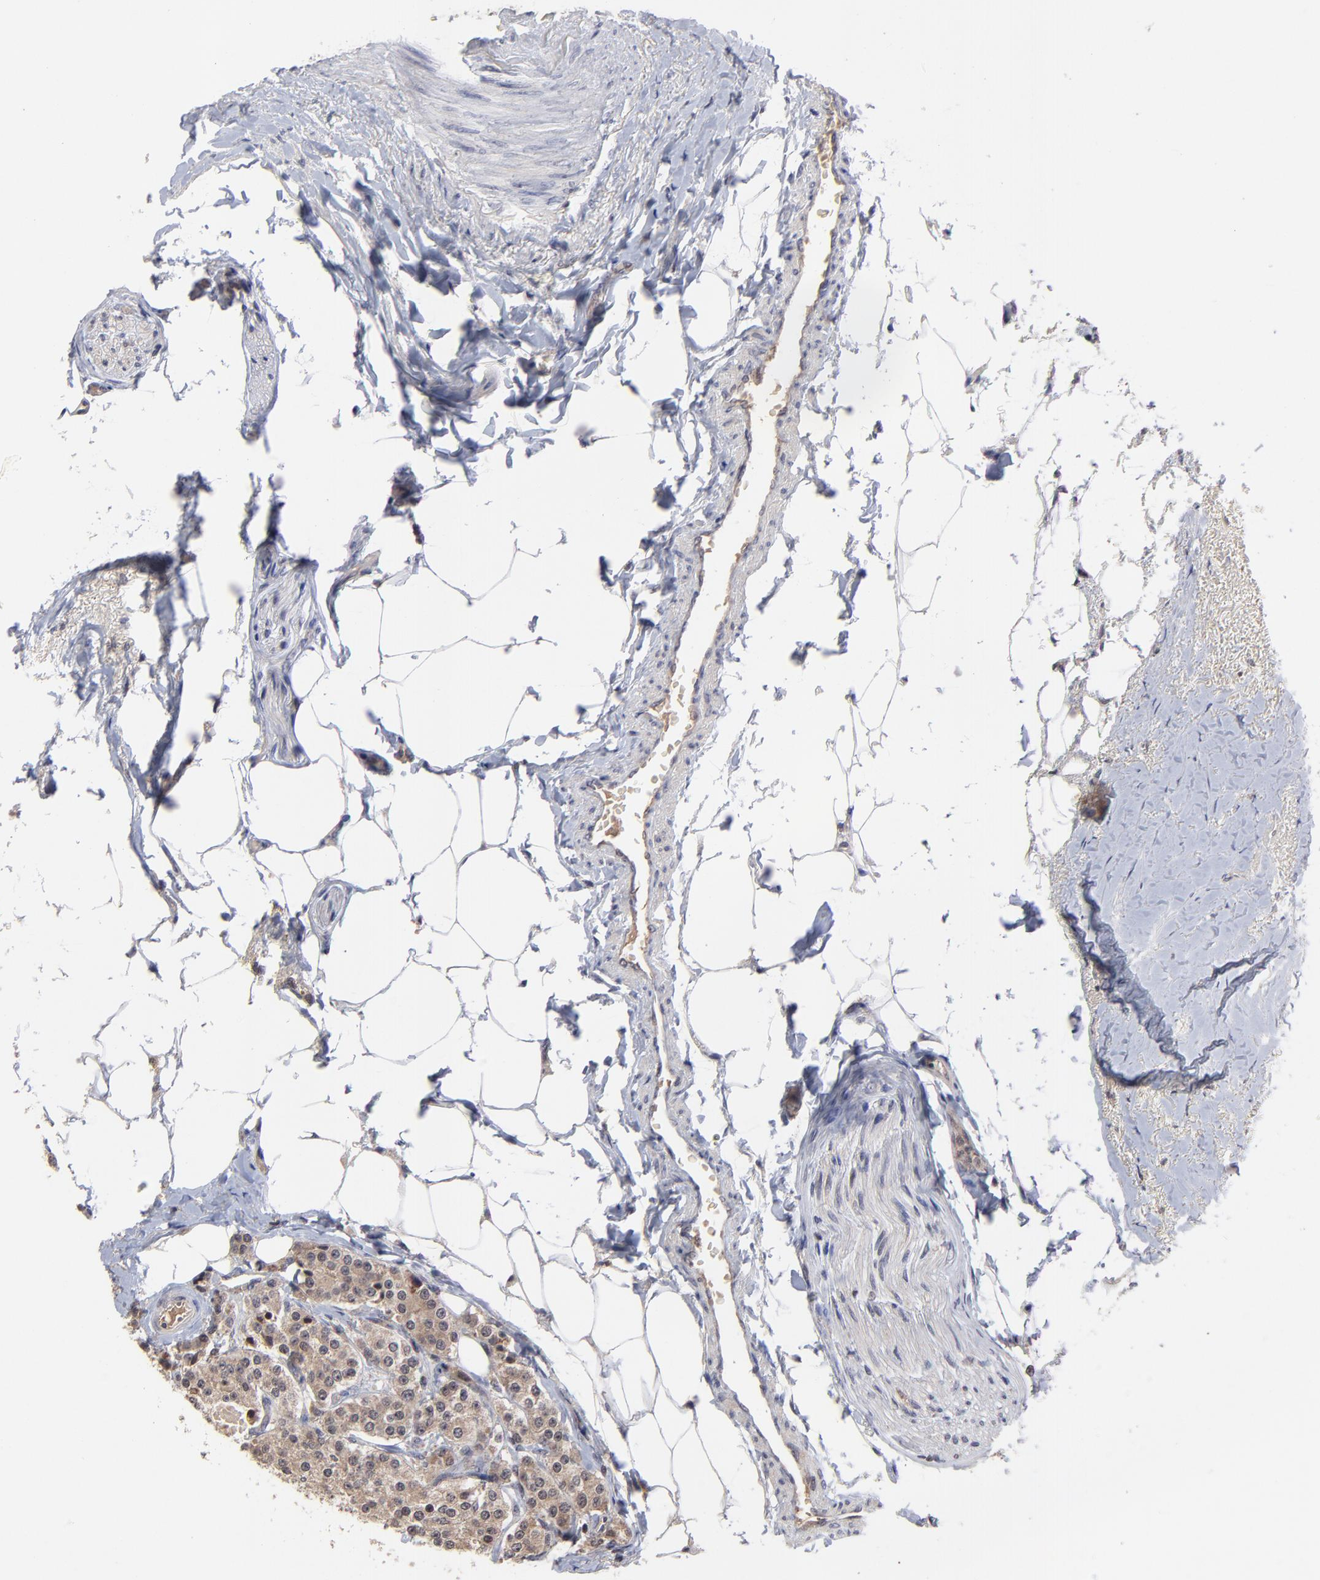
{"staining": {"intensity": "moderate", "quantity": ">75%", "location": "cytoplasmic/membranous"}, "tissue": "carcinoid", "cell_type": "Tumor cells", "image_type": "cancer", "snomed": [{"axis": "morphology", "description": "Carcinoid, malignant, NOS"}, {"axis": "topography", "description": "Colon"}], "caption": "Carcinoid was stained to show a protein in brown. There is medium levels of moderate cytoplasmic/membranous positivity in about >75% of tumor cells.", "gene": "UBE2L6", "patient": {"sex": "female", "age": 61}}